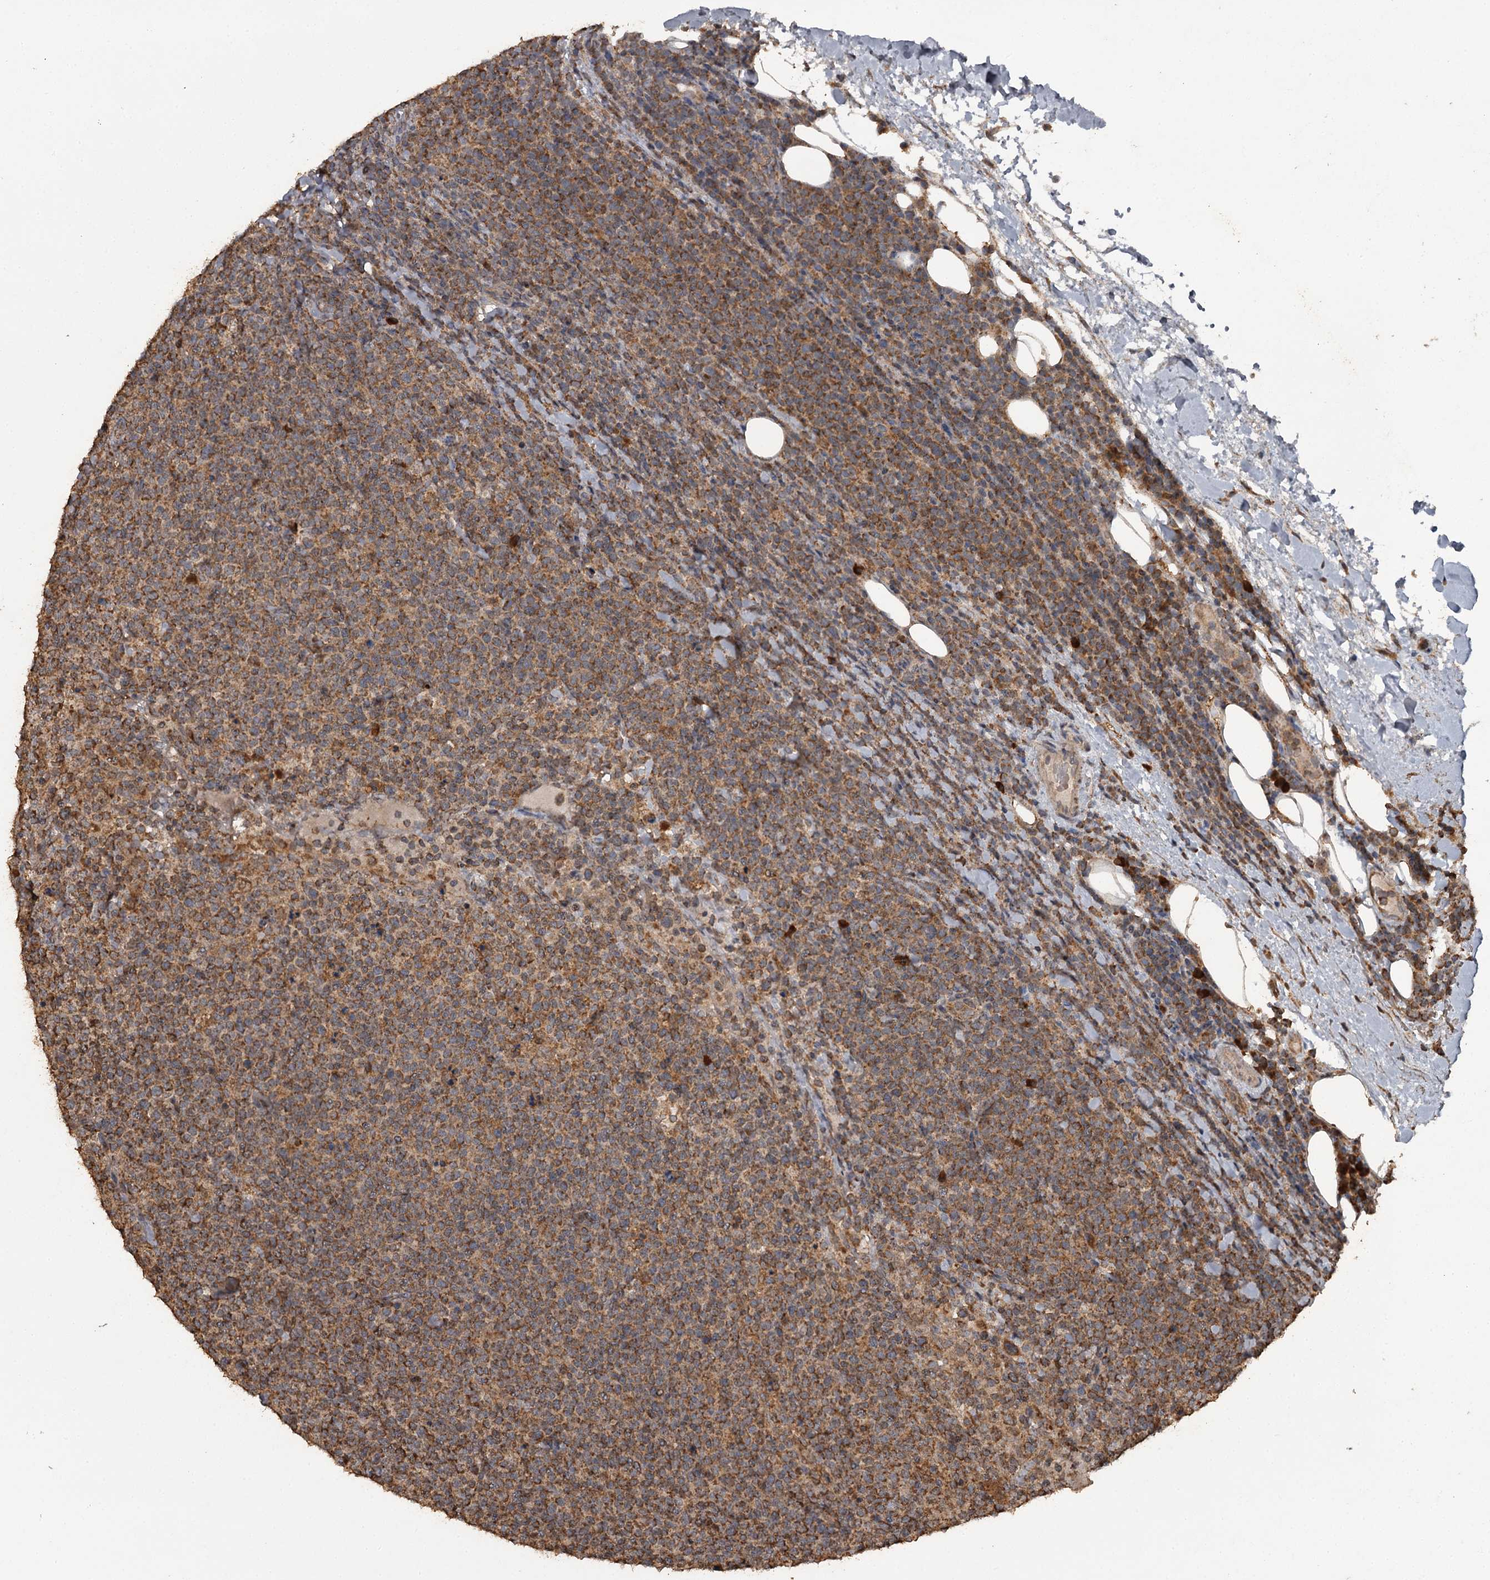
{"staining": {"intensity": "moderate", "quantity": ">75%", "location": "cytoplasmic/membranous"}, "tissue": "lymphoma", "cell_type": "Tumor cells", "image_type": "cancer", "snomed": [{"axis": "morphology", "description": "Malignant lymphoma, non-Hodgkin's type, High grade"}, {"axis": "topography", "description": "Lymph node"}], "caption": "Immunohistochemical staining of human high-grade malignant lymphoma, non-Hodgkin's type exhibits medium levels of moderate cytoplasmic/membranous protein staining in about >75% of tumor cells.", "gene": "WIPI1", "patient": {"sex": "male", "age": 61}}